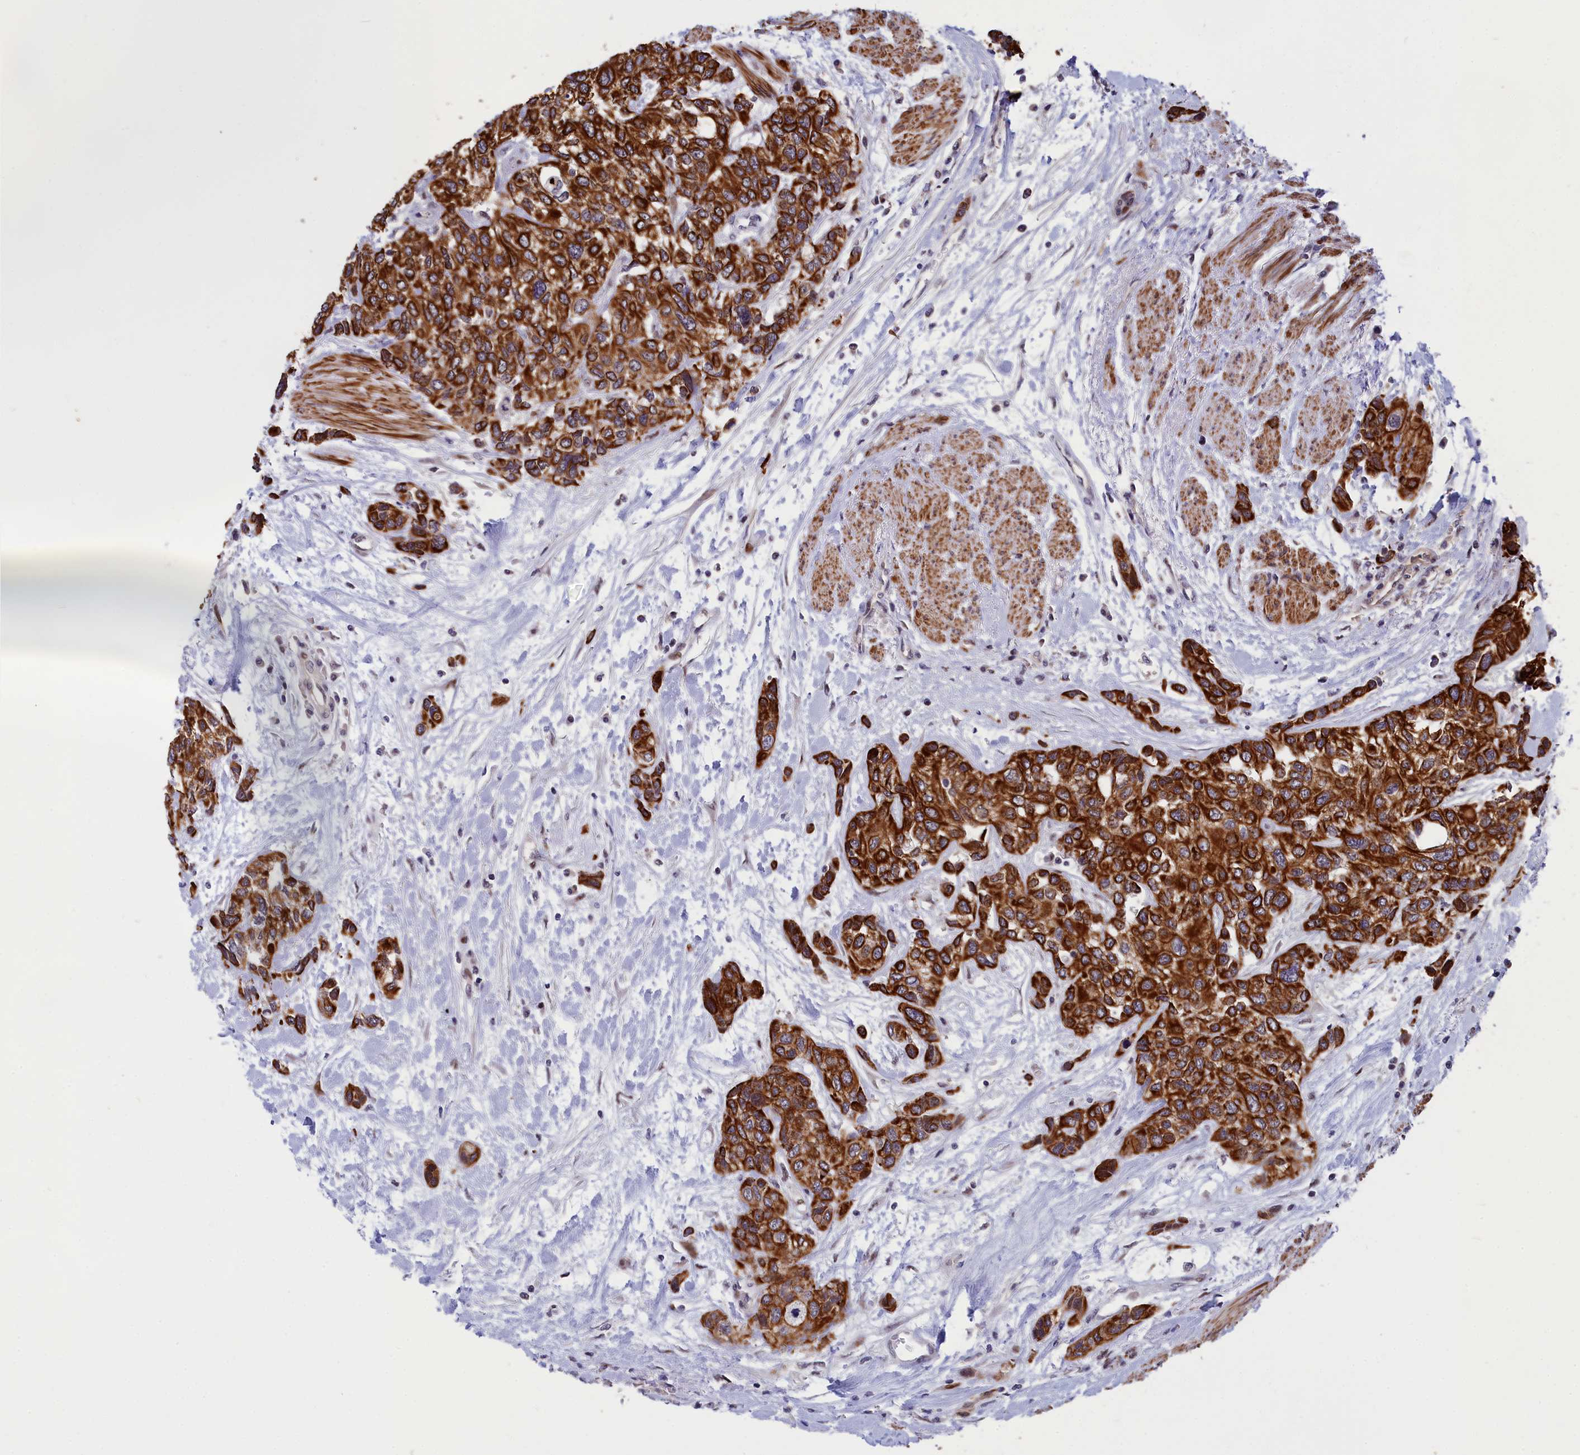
{"staining": {"intensity": "strong", "quantity": ">75%", "location": "cytoplasmic/membranous"}, "tissue": "urothelial cancer", "cell_type": "Tumor cells", "image_type": "cancer", "snomed": [{"axis": "morphology", "description": "Normal tissue, NOS"}, {"axis": "morphology", "description": "Urothelial carcinoma, High grade"}, {"axis": "topography", "description": "Vascular tissue"}, {"axis": "topography", "description": "Urinary bladder"}], "caption": "Immunohistochemical staining of human urothelial cancer exhibits strong cytoplasmic/membranous protein positivity in approximately >75% of tumor cells. (DAB (3,3'-diaminobenzidine) IHC, brown staining for protein, blue staining for nuclei).", "gene": "ANKRD34B", "patient": {"sex": "female", "age": 56}}